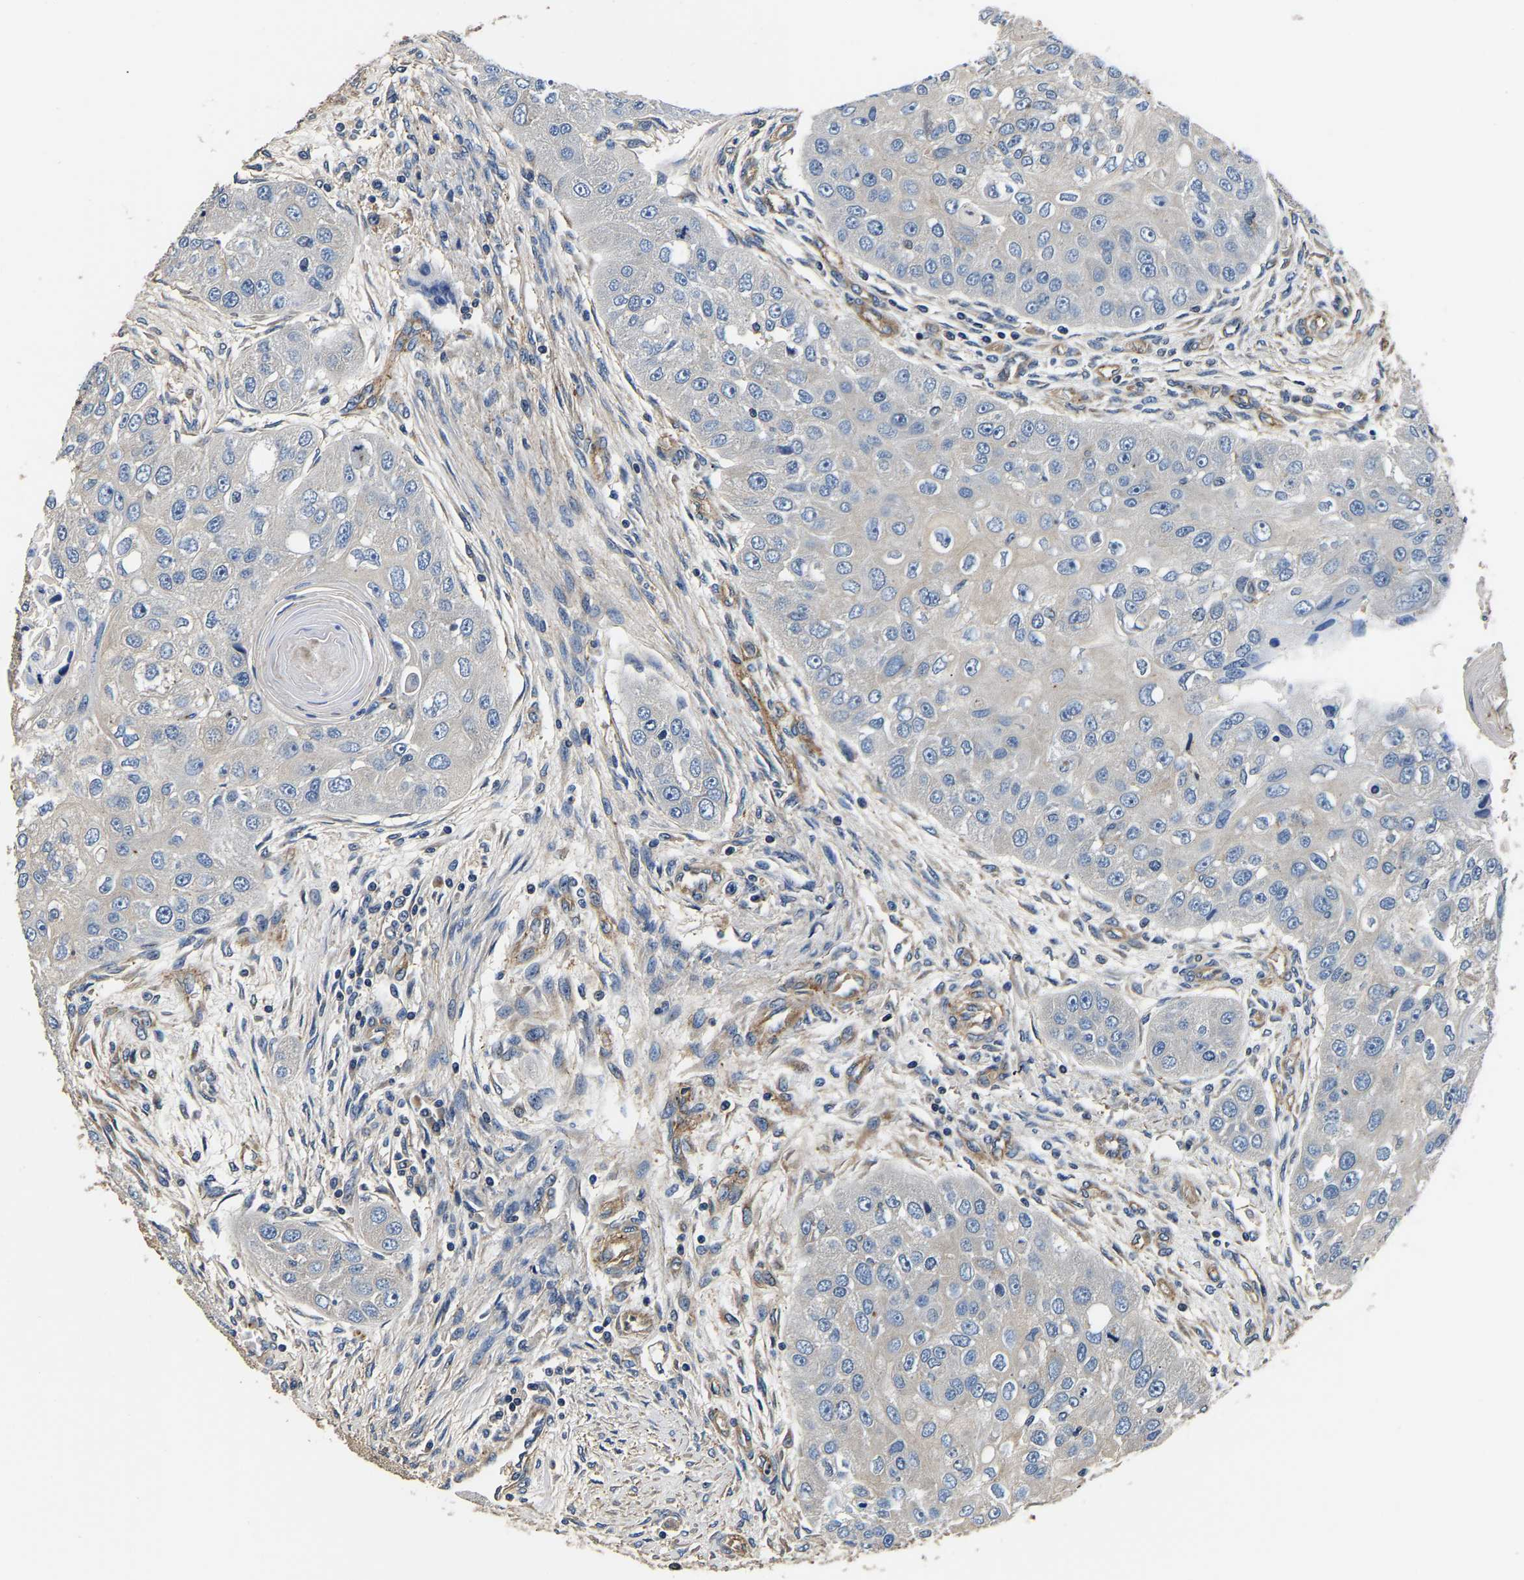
{"staining": {"intensity": "negative", "quantity": "none", "location": "none"}, "tissue": "head and neck cancer", "cell_type": "Tumor cells", "image_type": "cancer", "snomed": [{"axis": "morphology", "description": "Normal tissue, NOS"}, {"axis": "morphology", "description": "Squamous cell carcinoma, NOS"}, {"axis": "topography", "description": "Skeletal muscle"}, {"axis": "topography", "description": "Head-Neck"}], "caption": "DAB (3,3'-diaminobenzidine) immunohistochemical staining of human head and neck cancer (squamous cell carcinoma) shows no significant positivity in tumor cells.", "gene": "SH3GLB1", "patient": {"sex": "male", "age": 51}}